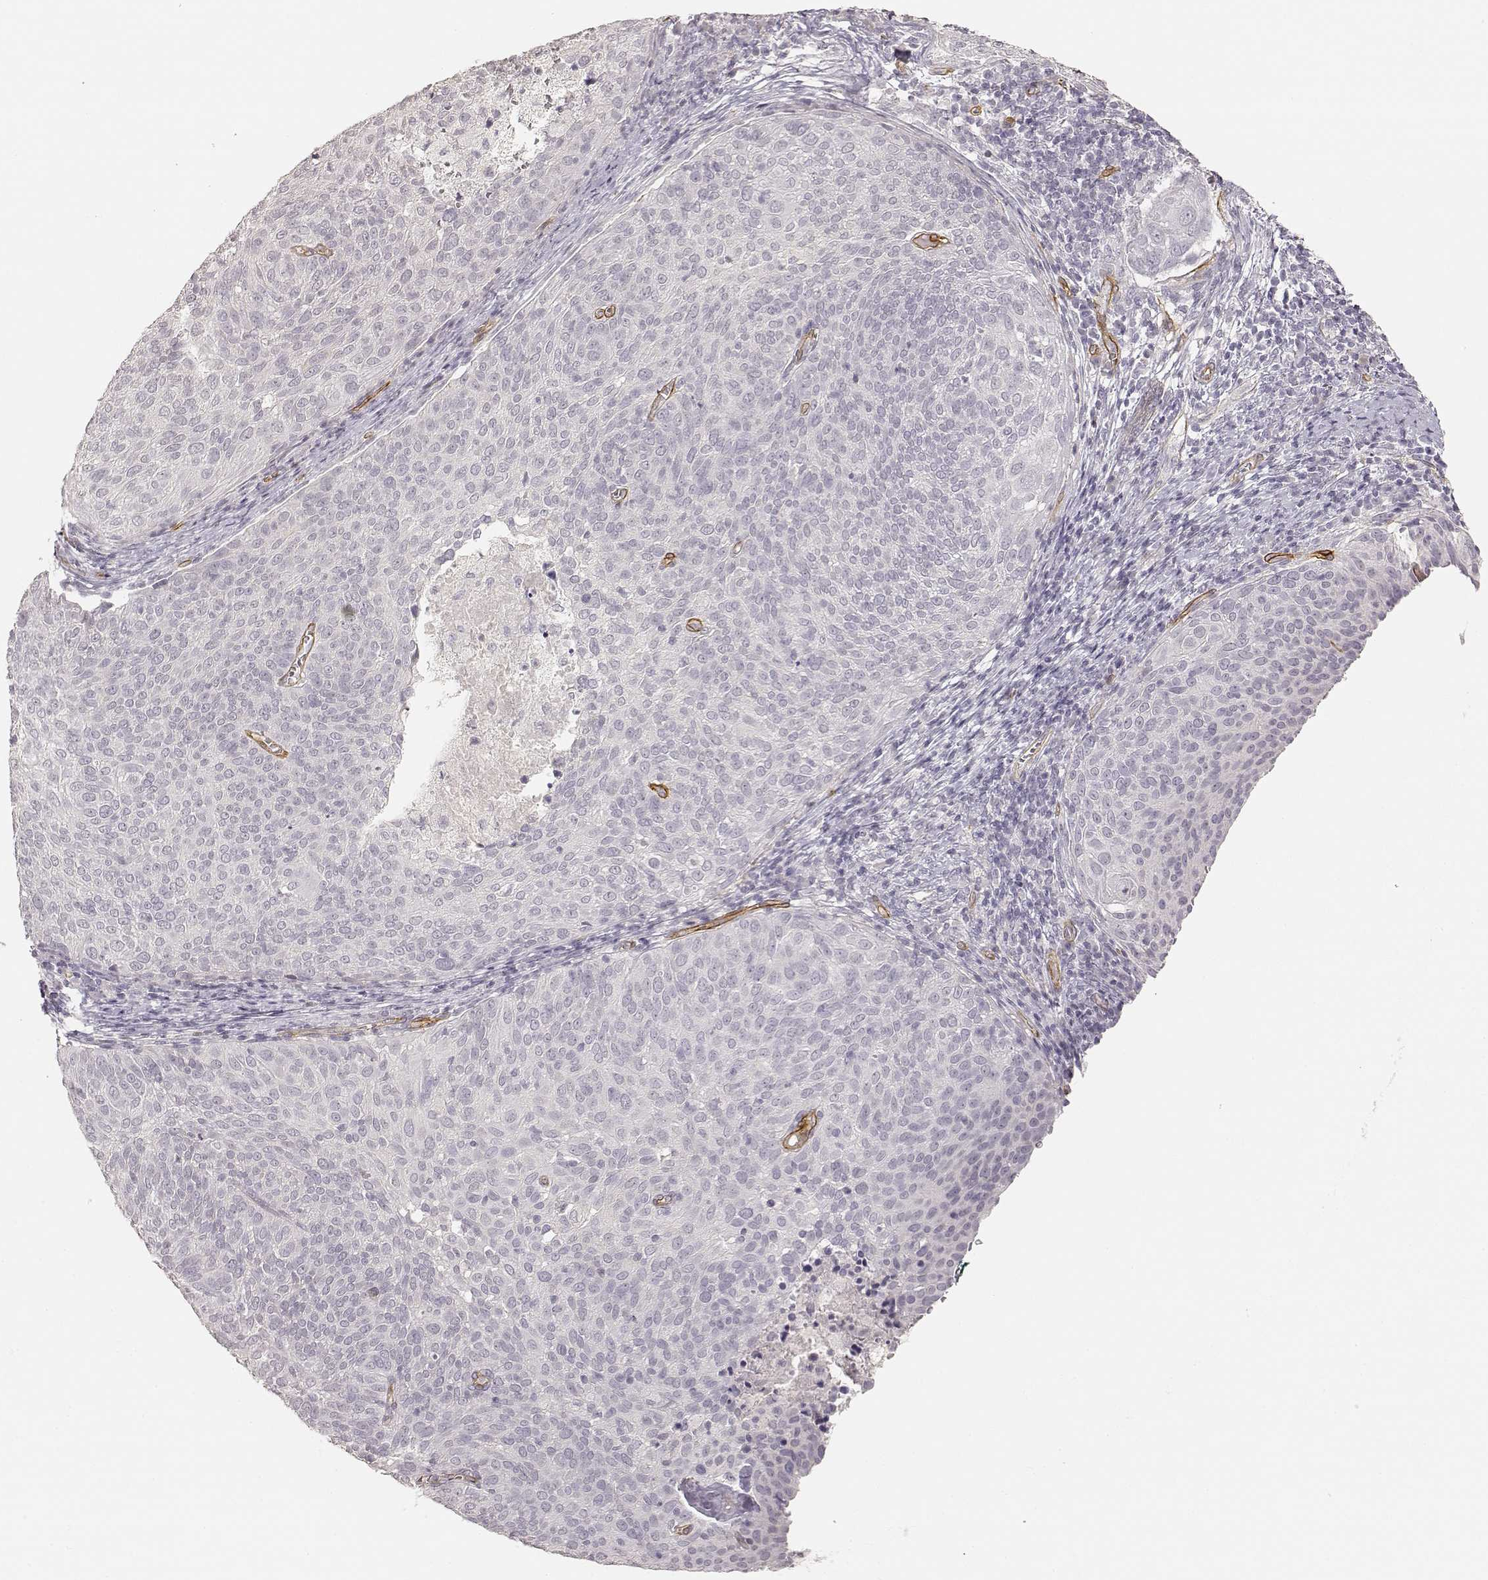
{"staining": {"intensity": "negative", "quantity": "none", "location": "none"}, "tissue": "cervical cancer", "cell_type": "Tumor cells", "image_type": "cancer", "snomed": [{"axis": "morphology", "description": "Squamous cell carcinoma, NOS"}, {"axis": "topography", "description": "Cervix"}], "caption": "There is no significant positivity in tumor cells of cervical cancer (squamous cell carcinoma). (DAB (3,3'-diaminobenzidine) immunohistochemistry with hematoxylin counter stain).", "gene": "LAMA4", "patient": {"sex": "female", "age": 39}}